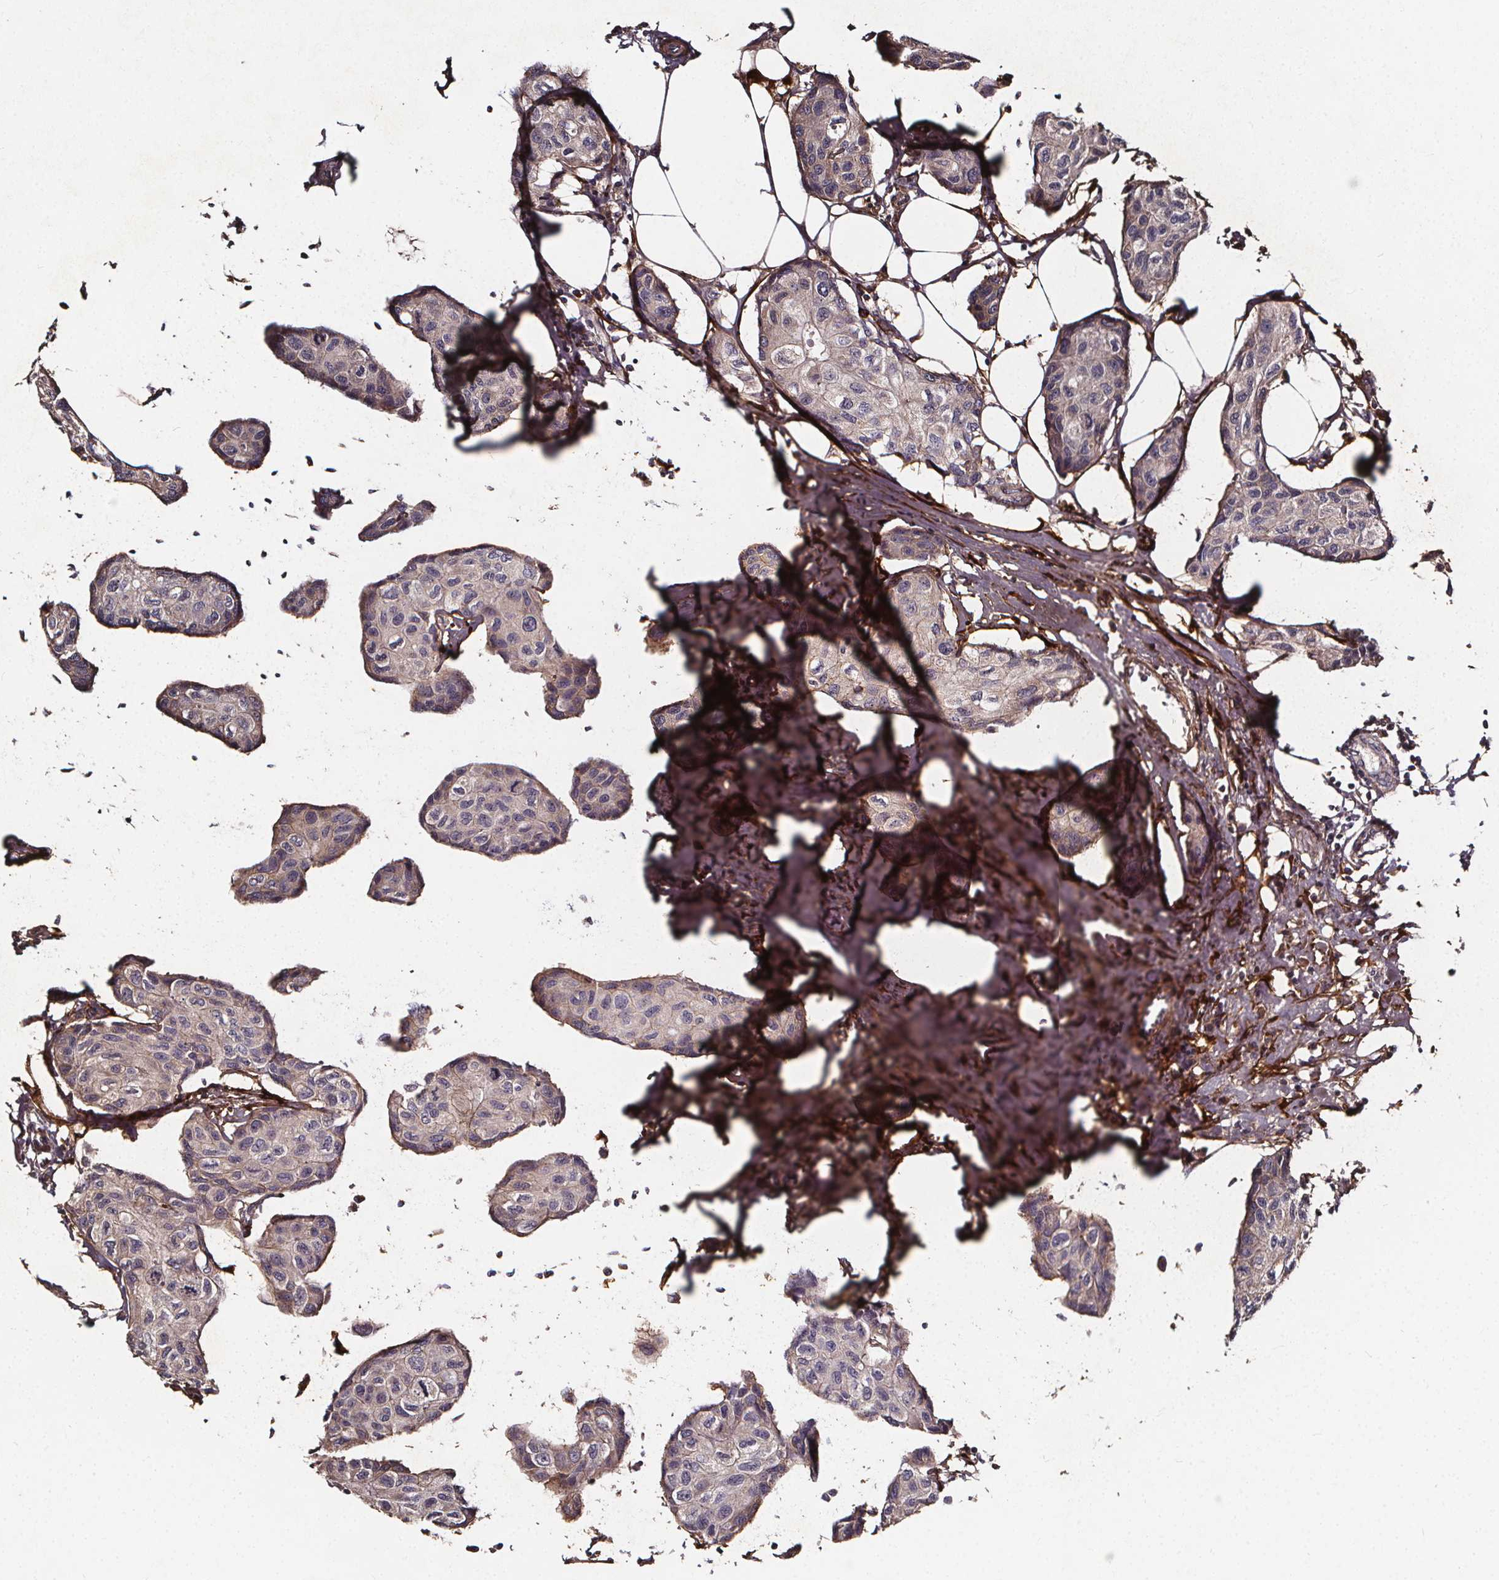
{"staining": {"intensity": "negative", "quantity": "none", "location": "none"}, "tissue": "breast cancer", "cell_type": "Tumor cells", "image_type": "cancer", "snomed": [{"axis": "morphology", "description": "Duct carcinoma"}, {"axis": "topography", "description": "Breast"}], "caption": "Immunohistochemistry histopathology image of neoplastic tissue: human breast cancer stained with DAB (3,3'-diaminobenzidine) demonstrates no significant protein positivity in tumor cells.", "gene": "AEBP1", "patient": {"sex": "female", "age": 80}}